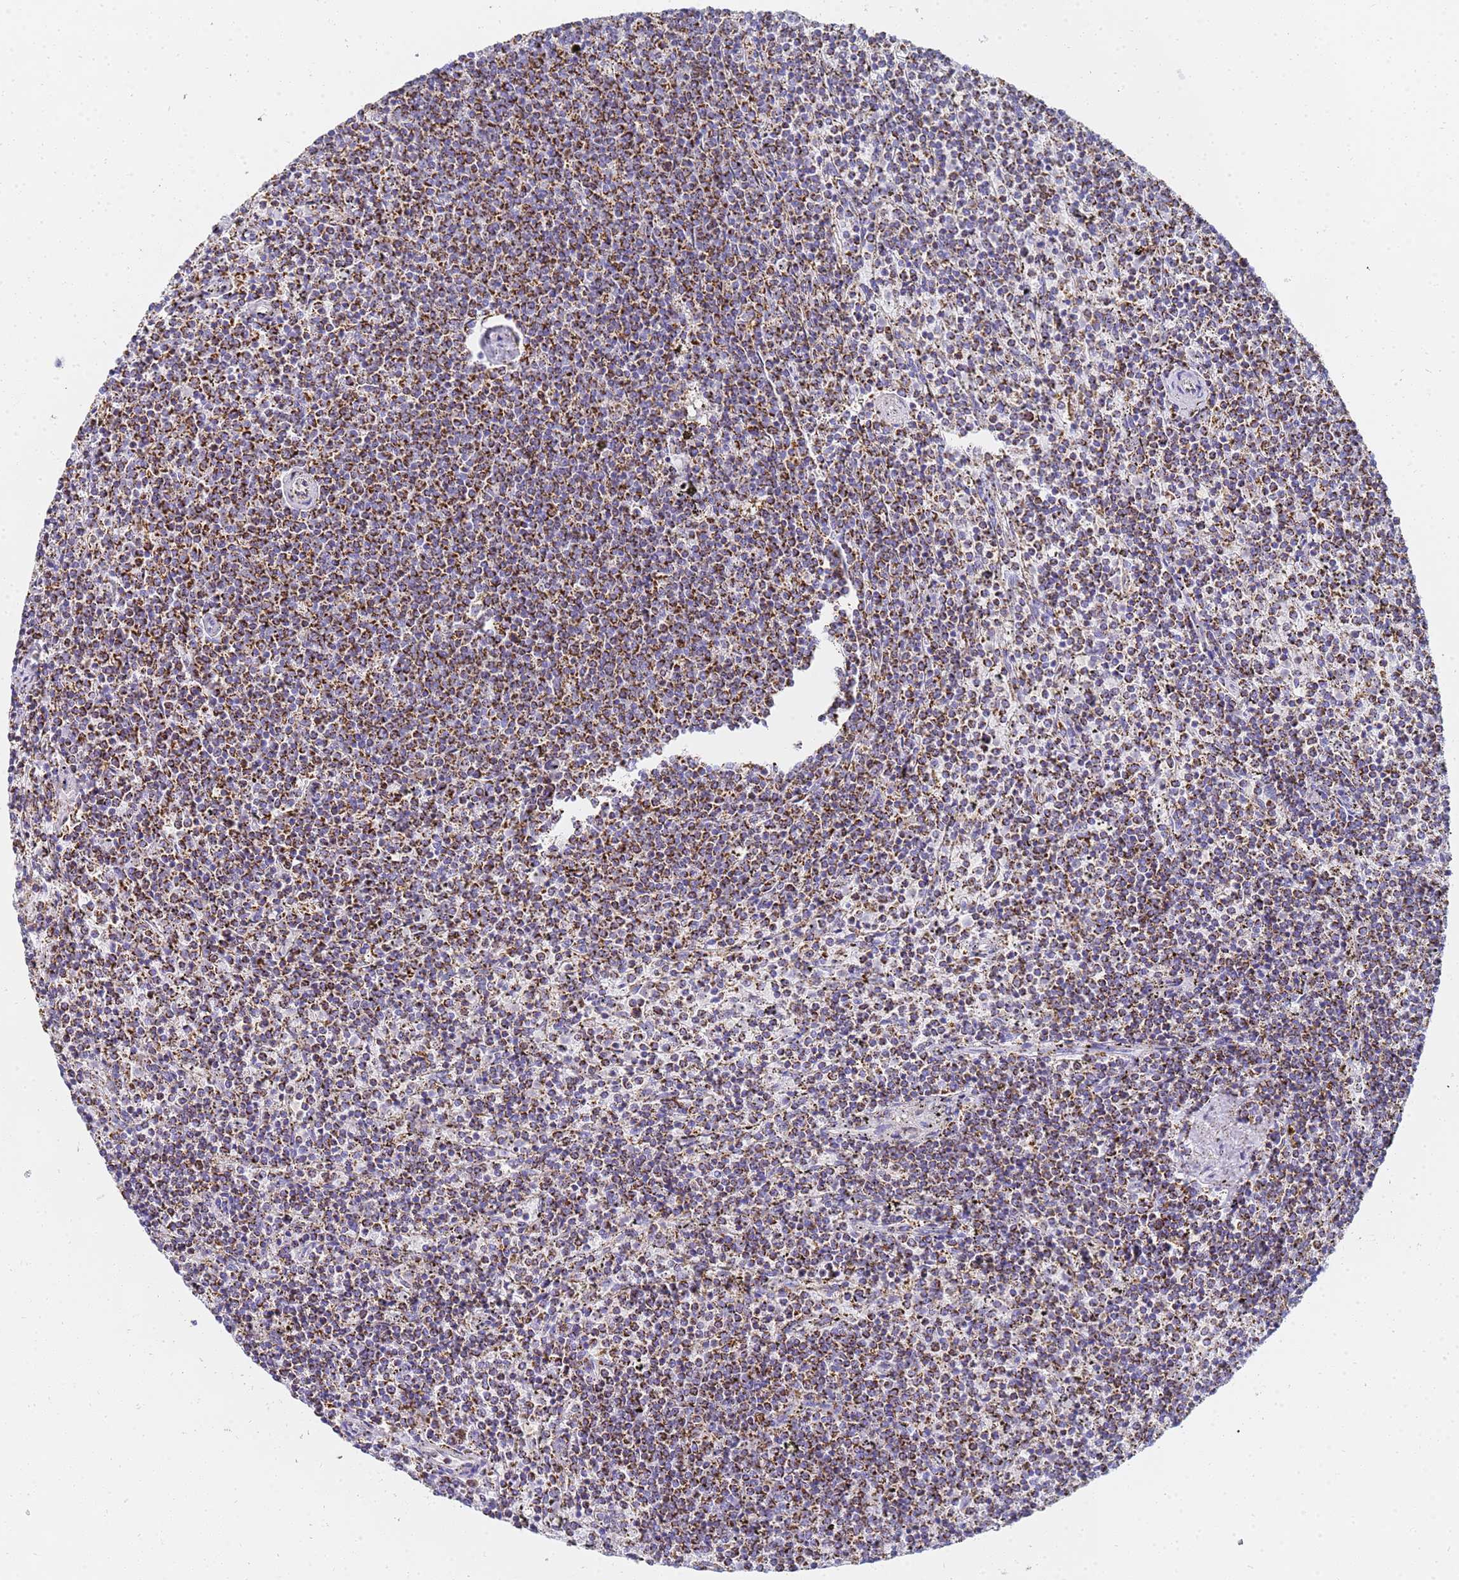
{"staining": {"intensity": "strong", "quantity": ">75%", "location": "cytoplasmic/membranous"}, "tissue": "lymphoma", "cell_type": "Tumor cells", "image_type": "cancer", "snomed": [{"axis": "morphology", "description": "Malignant lymphoma, non-Hodgkin's type, Low grade"}, {"axis": "topography", "description": "Spleen"}], "caption": "IHC staining of lymphoma, which shows high levels of strong cytoplasmic/membranous staining in about >75% of tumor cells indicating strong cytoplasmic/membranous protein staining. The staining was performed using DAB (3,3'-diaminobenzidine) (brown) for protein detection and nuclei were counterstained in hematoxylin (blue).", "gene": "CNIH4", "patient": {"sex": "female", "age": 50}}